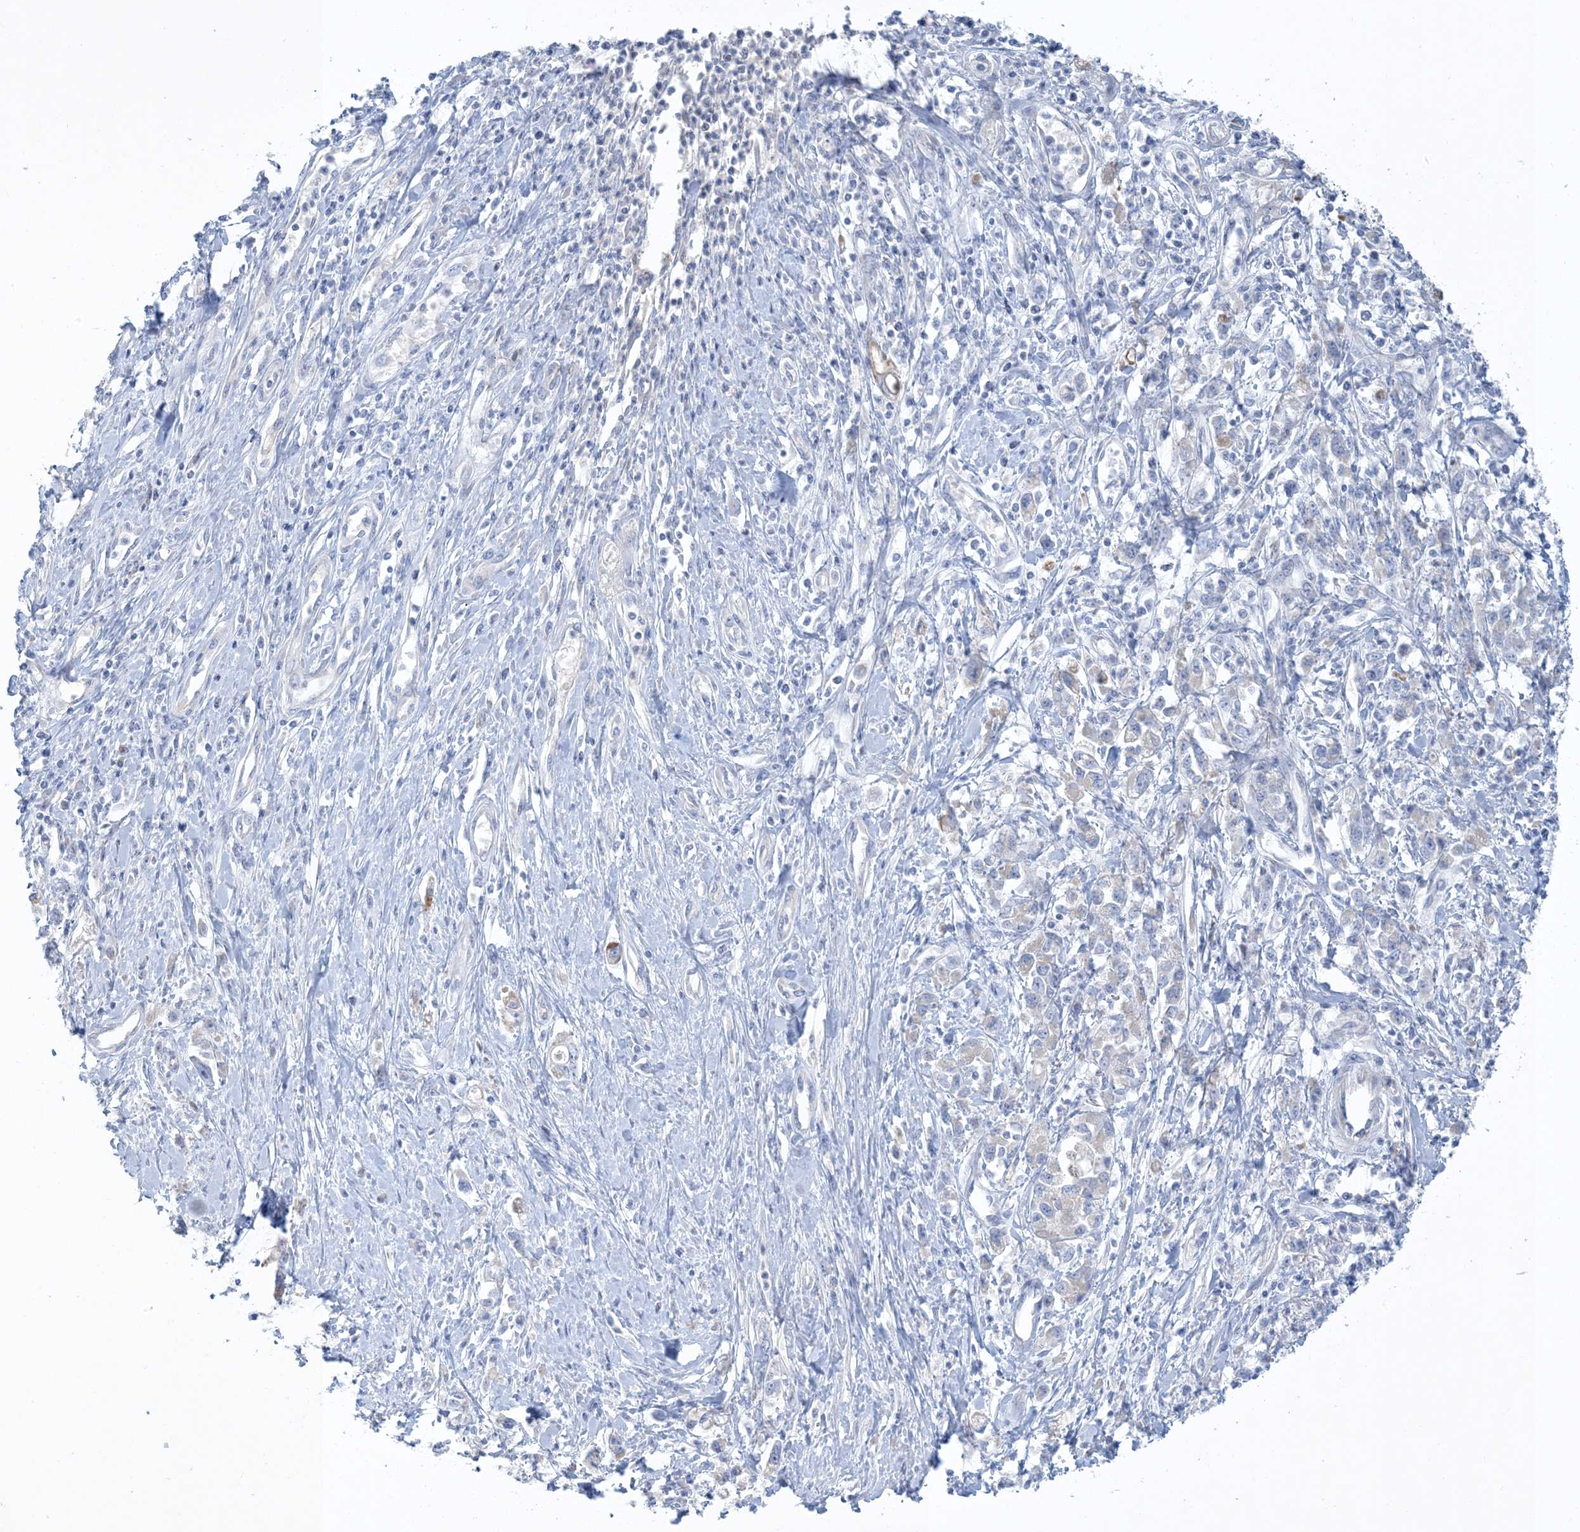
{"staining": {"intensity": "negative", "quantity": "none", "location": "none"}, "tissue": "stomach cancer", "cell_type": "Tumor cells", "image_type": "cancer", "snomed": [{"axis": "morphology", "description": "Adenocarcinoma, NOS"}, {"axis": "topography", "description": "Stomach"}], "caption": "Immunohistochemical staining of human stomach adenocarcinoma reveals no significant staining in tumor cells. The staining was performed using DAB (3,3'-diaminobenzidine) to visualize the protein expression in brown, while the nuclei were stained in blue with hematoxylin (Magnification: 20x).", "gene": "XIRP2", "patient": {"sex": "female", "age": 76}}